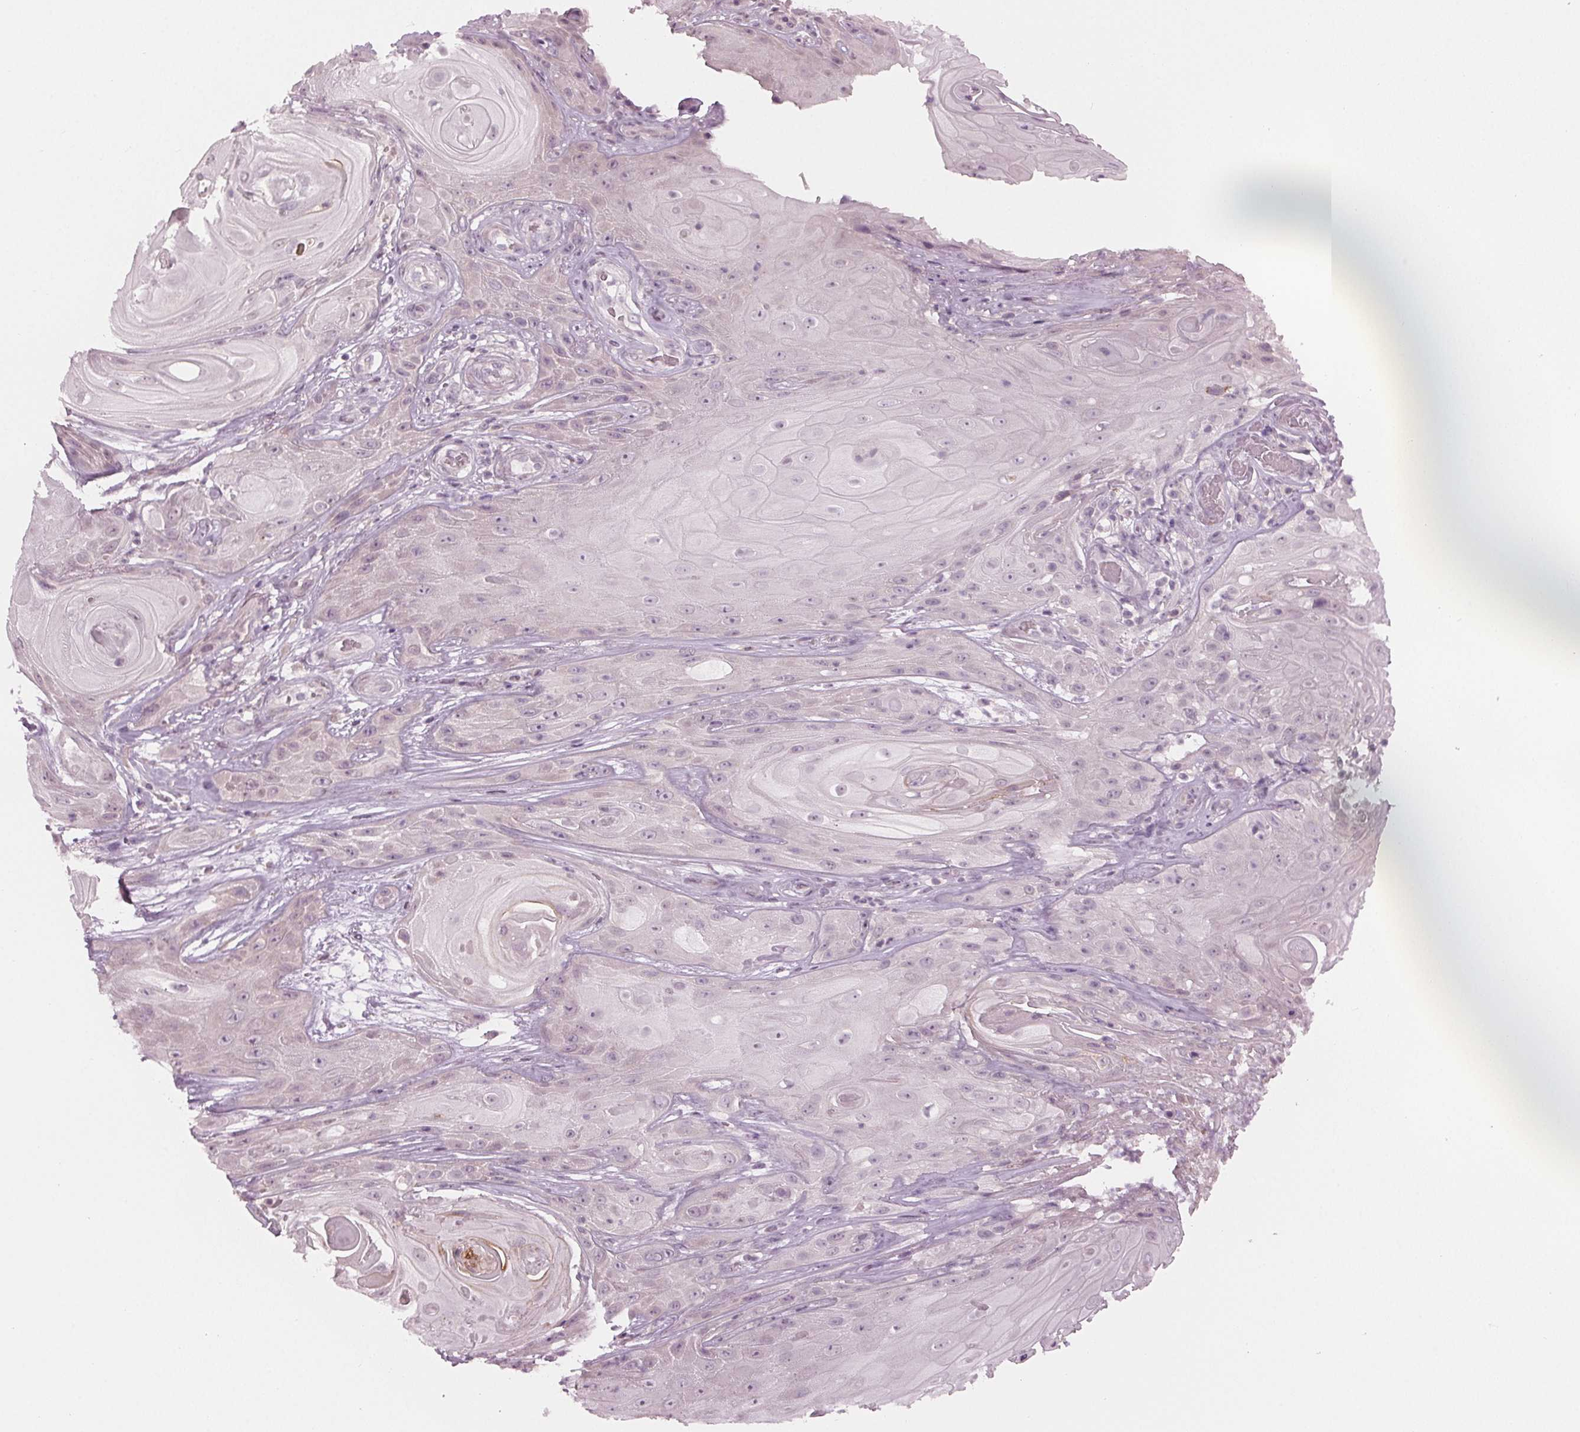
{"staining": {"intensity": "negative", "quantity": "none", "location": "none"}, "tissue": "skin cancer", "cell_type": "Tumor cells", "image_type": "cancer", "snomed": [{"axis": "morphology", "description": "Squamous cell carcinoma, NOS"}, {"axis": "topography", "description": "Skin"}], "caption": "Skin cancer (squamous cell carcinoma) was stained to show a protein in brown. There is no significant staining in tumor cells. The staining was performed using DAB (3,3'-diaminobenzidine) to visualize the protein expression in brown, while the nuclei were stained in blue with hematoxylin (Magnification: 20x).", "gene": "PRAP1", "patient": {"sex": "male", "age": 62}}